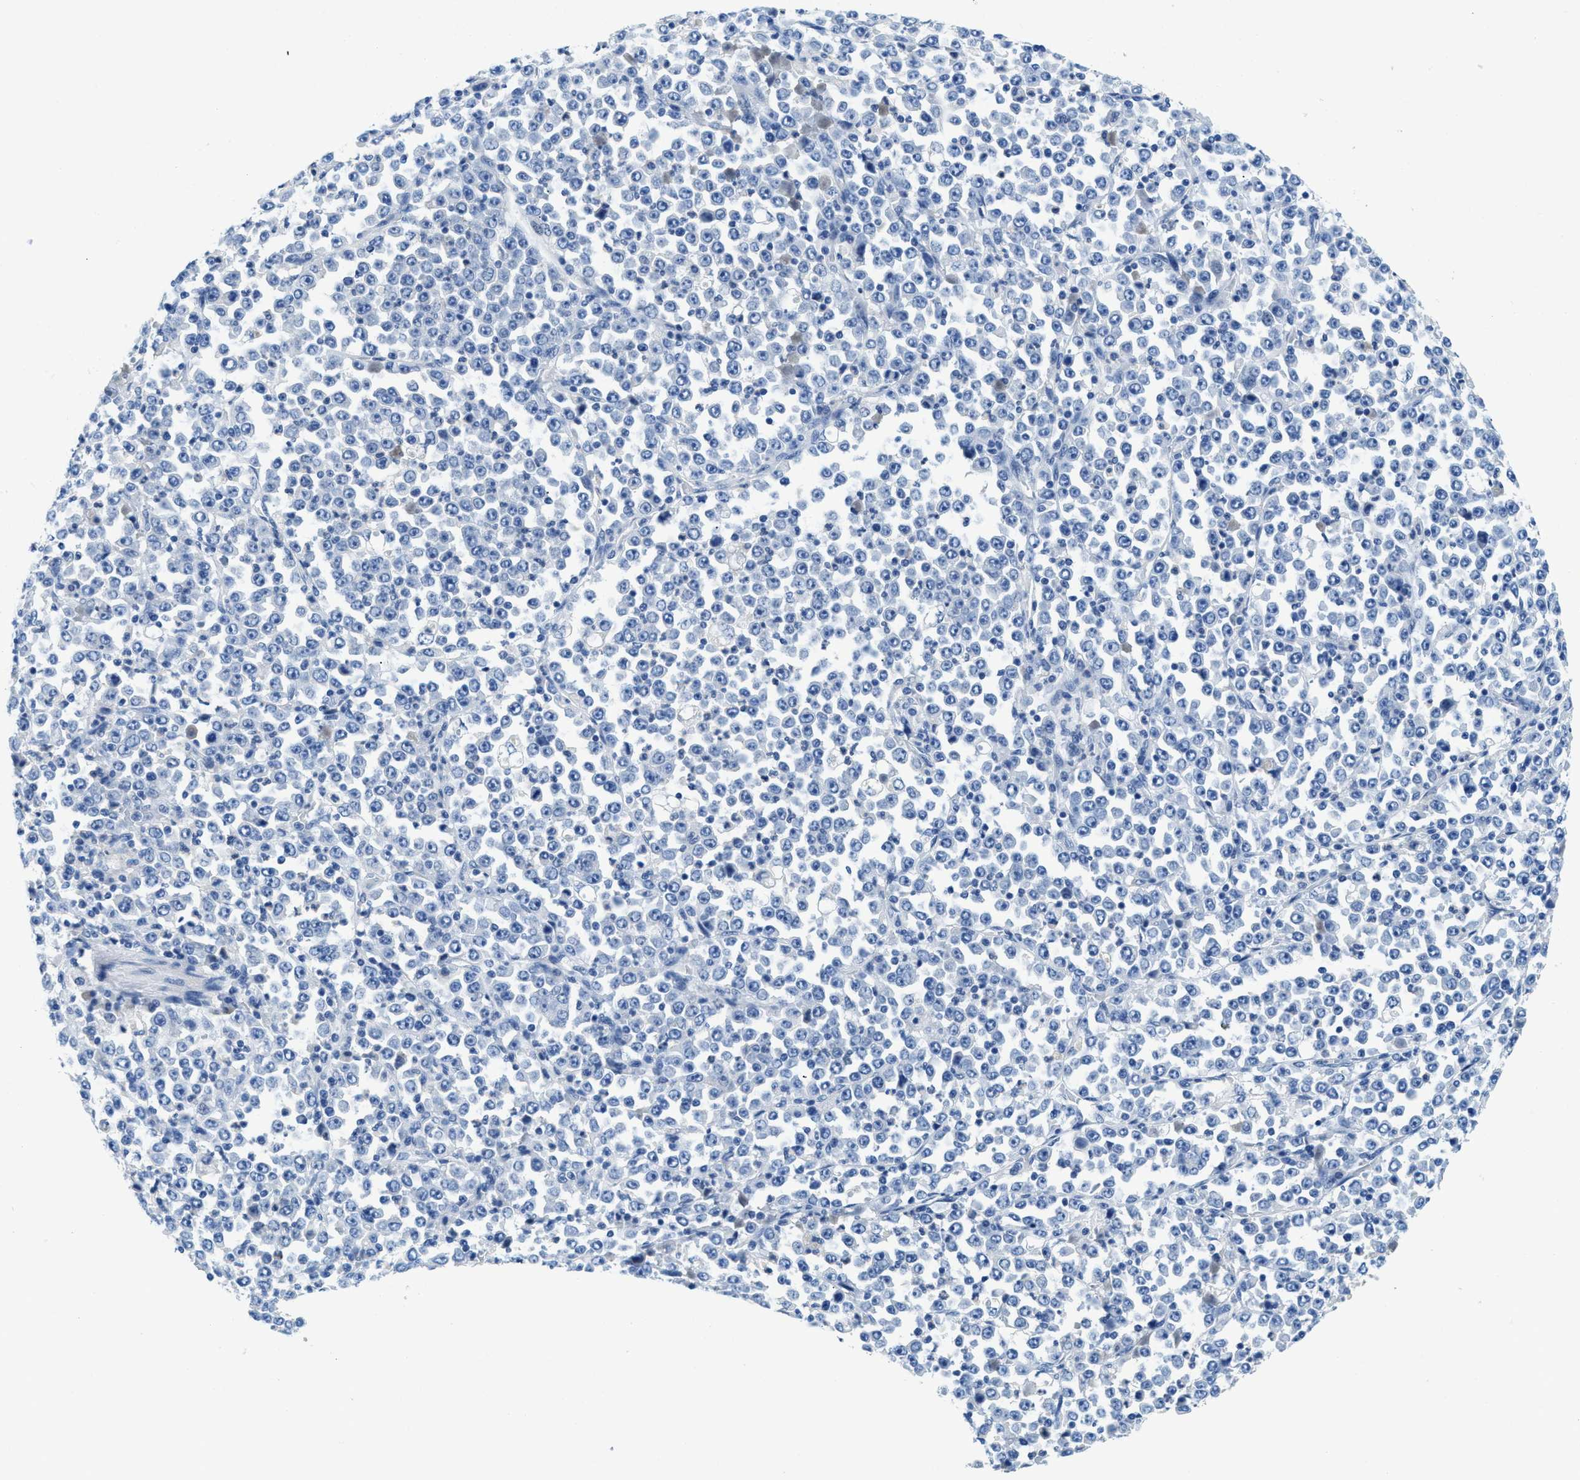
{"staining": {"intensity": "negative", "quantity": "none", "location": "none"}, "tissue": "stomach cancer", "cell_type": "Tumor cells", "image_type": "cancer", "snomed": [{"axis": "morphology", "description": "Normal tissue, NOS"}, {"axis": "morphology", "description": "Adenocarcinoma, NOS"}, {"axis": "topography", "description": "Stomach, upper"}, {"axis": "topography", "description": "Stomach"}], "caption": "Immunohistochemistry (IHC) micrograph of neoplastic tissue: human stomach cancer stained with DAB (3,3'-diaminobenzidine) demonstrates no significant protein staining in tumor cells.", "gene": "MBL2", "patient": {"sex": "male", "age": 59}}